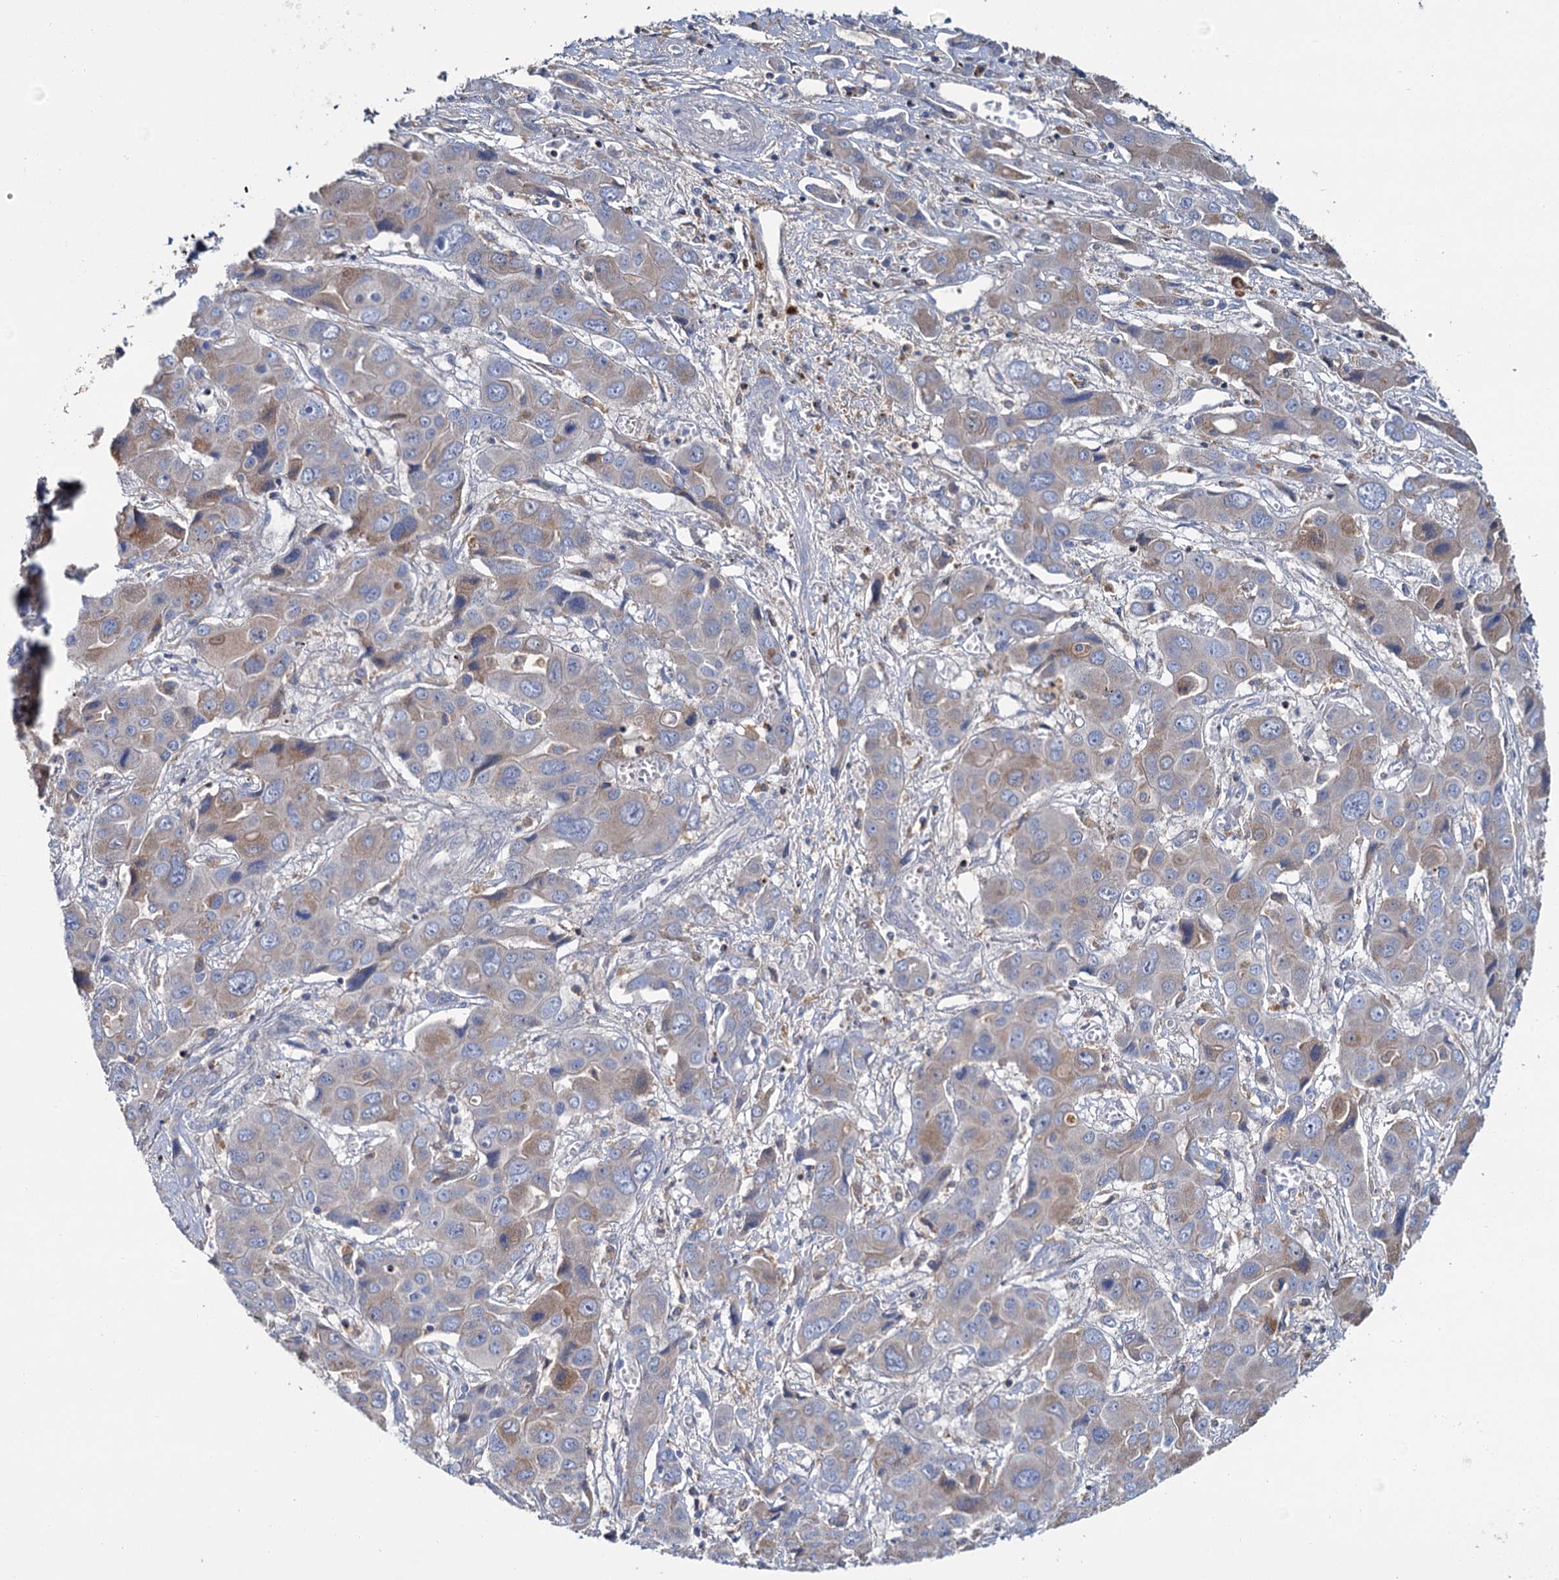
{"staining": {"intensity": "weak", "quantity": "25%-75%", "location": "cytoplasmic/membranous"}, "tissue": "liver cancer", "cell_type": "Tumor cells", "image_type": "cancer", "snomed": [{"axis": "morphology", "description": "Cholangiocarcinoma"}, {"axis": "topography", "description": "Liver"}], "caption": "Immunohistochemical staining of liver cholangiocarcinoma reveals low levels of weak cytoplasmic/membranous protein expression in about 25%-75% of tumor cells. The protein is stained brown, and the nuclei are stained in blue (DAB IHC with brightfield microscopy, high magnification).", "gene": "FGFR2", "patient": {"sex": "male", "age": 67}}